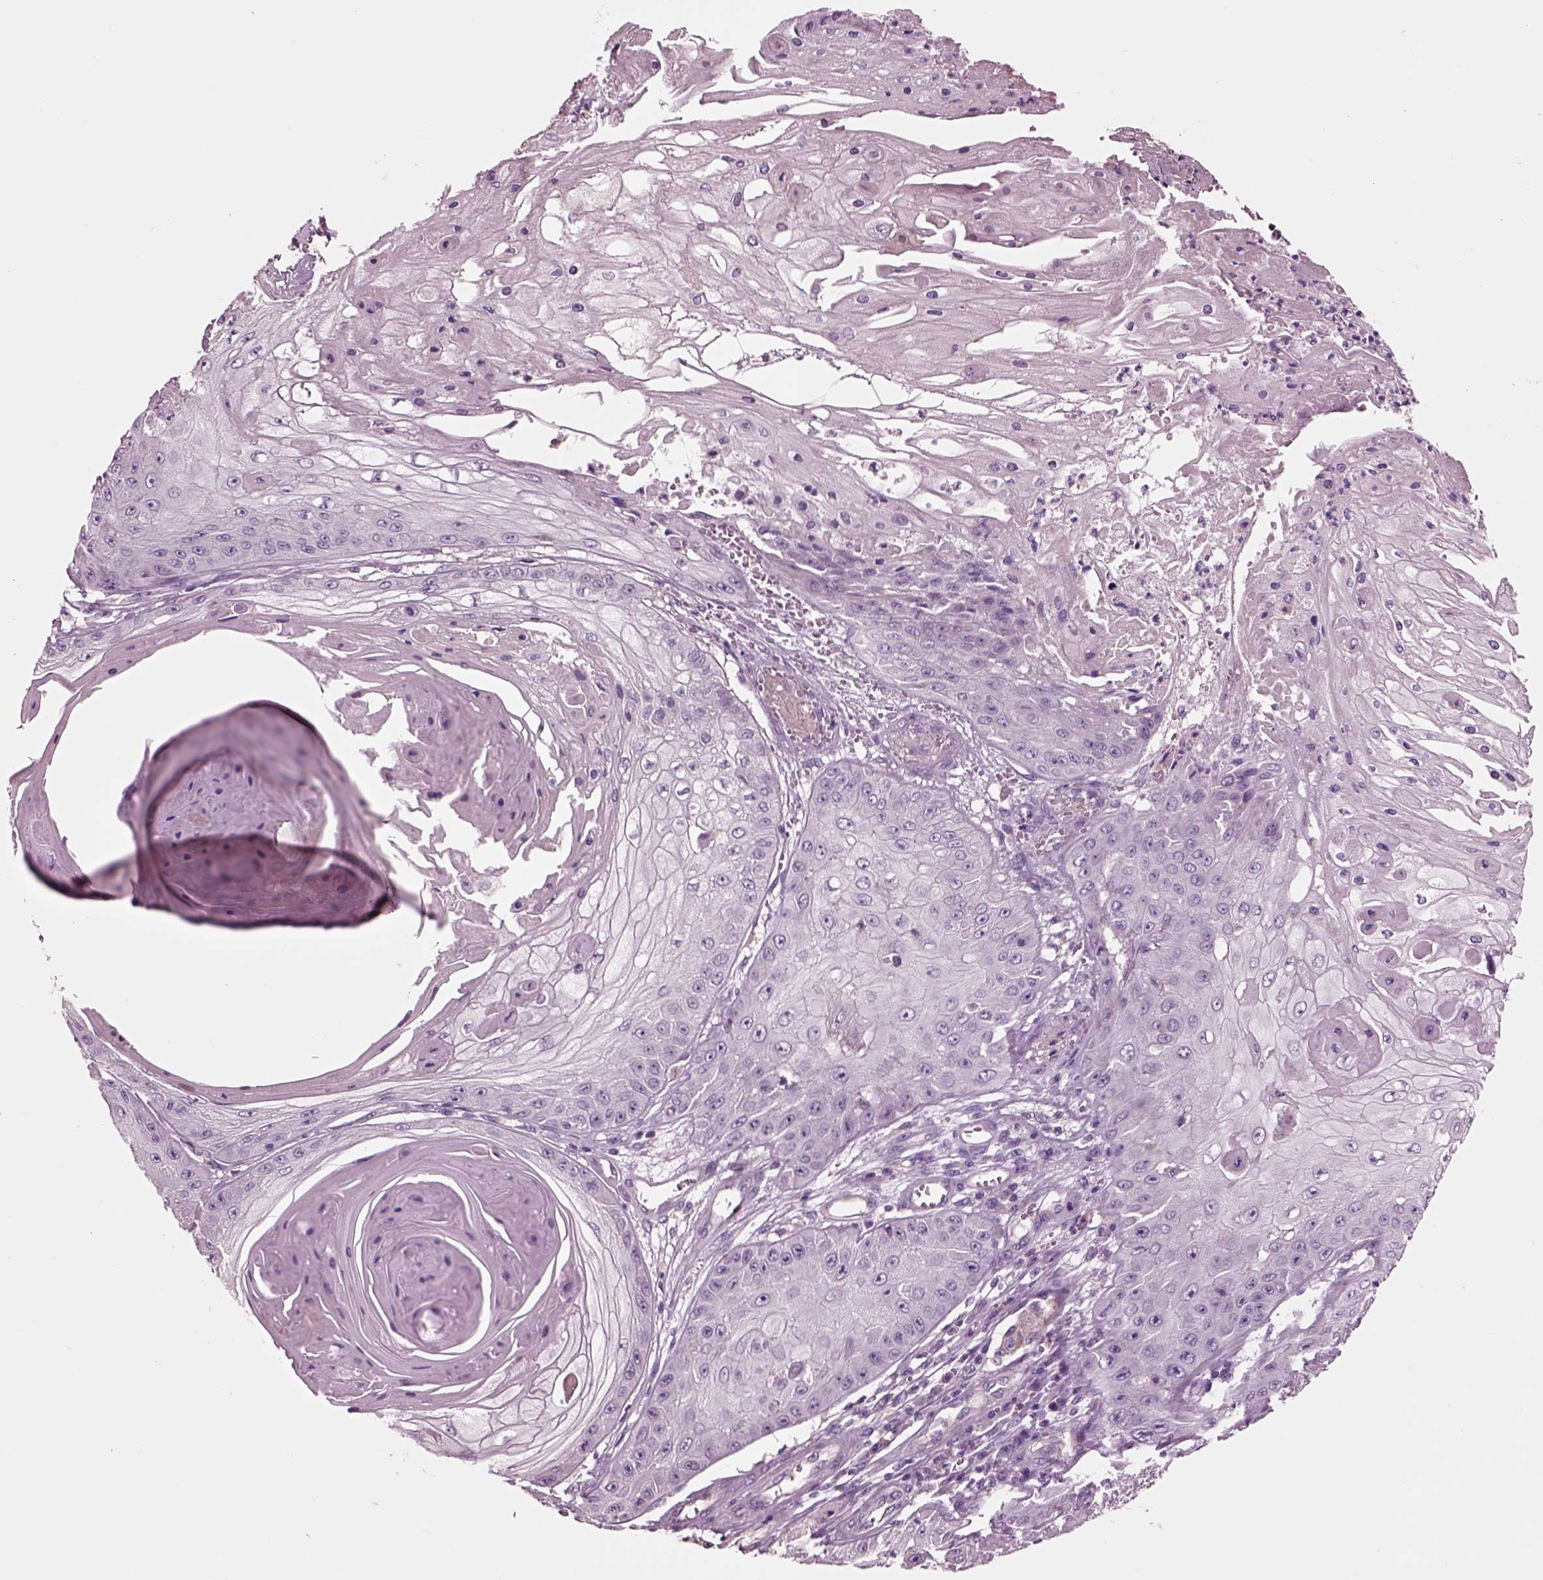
{"staining": {"intensity": "negative", "quantity": "none", "location": "none"}, "tissue": "skin cancer", "cell_type": "Tumor cells", "image_type": "cancer", "snomed": [{"axis": "morphology", "description": "Squamous cell carcinoma, NOS"}, {"axis": "topography", "description": "Skin"}], "caption": "Human squamous cell carcinoma (skin) stained for a protein using immunohistochemistry (IHC) exhibits no expression in tumor cells.", "gene": "CHGB", "patient": {"sex": "male", "age": 70}}